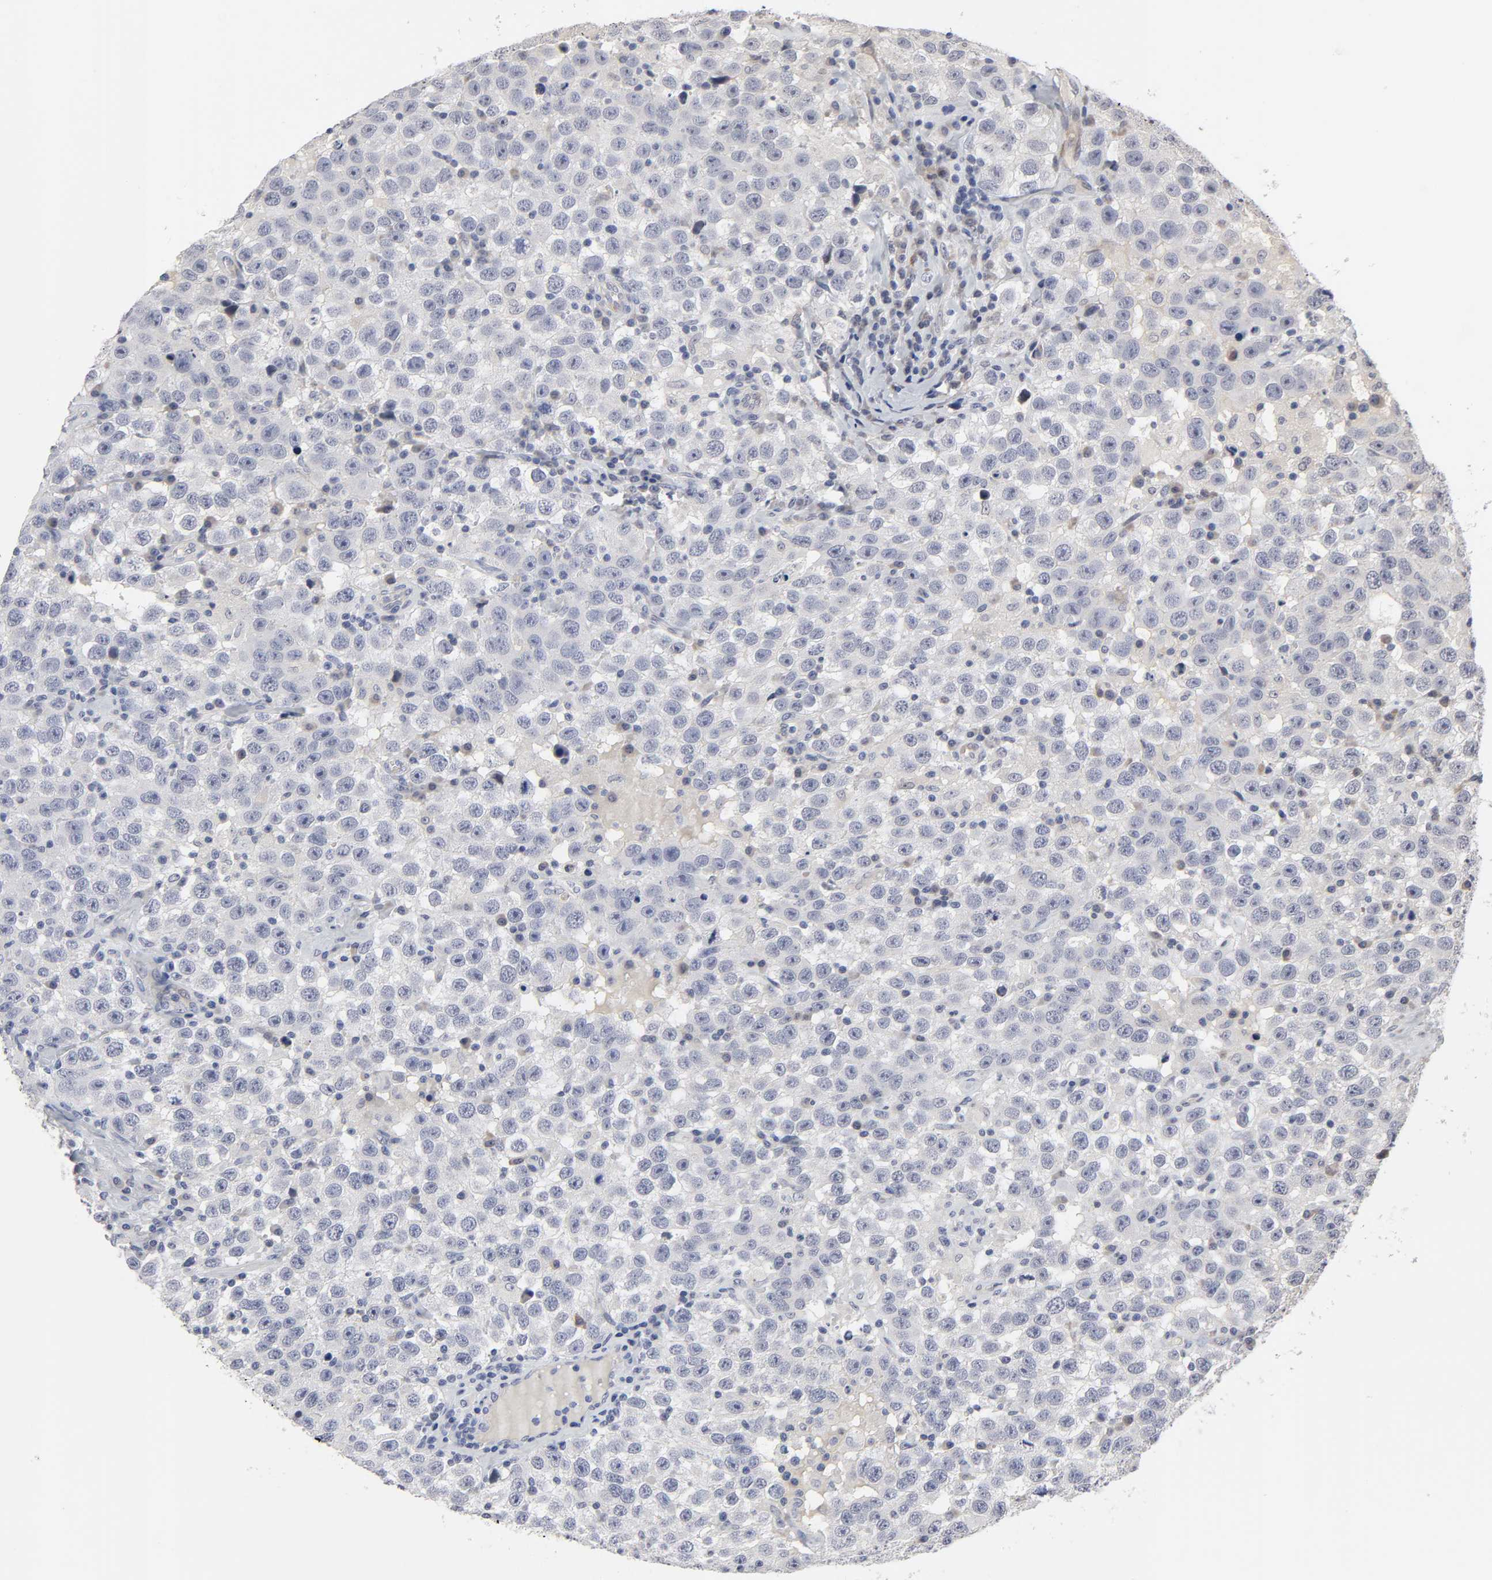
{"staining": {"intensity": "negative", "quantity": "none", "location": "none"}, "tissue": "testis cancer", "cell_type": "Tumor cells", "image_type": "cancer", "snomed": [{"axis": "morphology", "description": "Seminoma, NOS"}, {"axis": "topography", "description": "Testis"}], "caption": "IHC image of testis cancer (seminoma) stained for a protein (brown), which shows no positivity in tumor cells.", "gene": "HNF4A", "patient": {"sex": "male", "age": 41}}